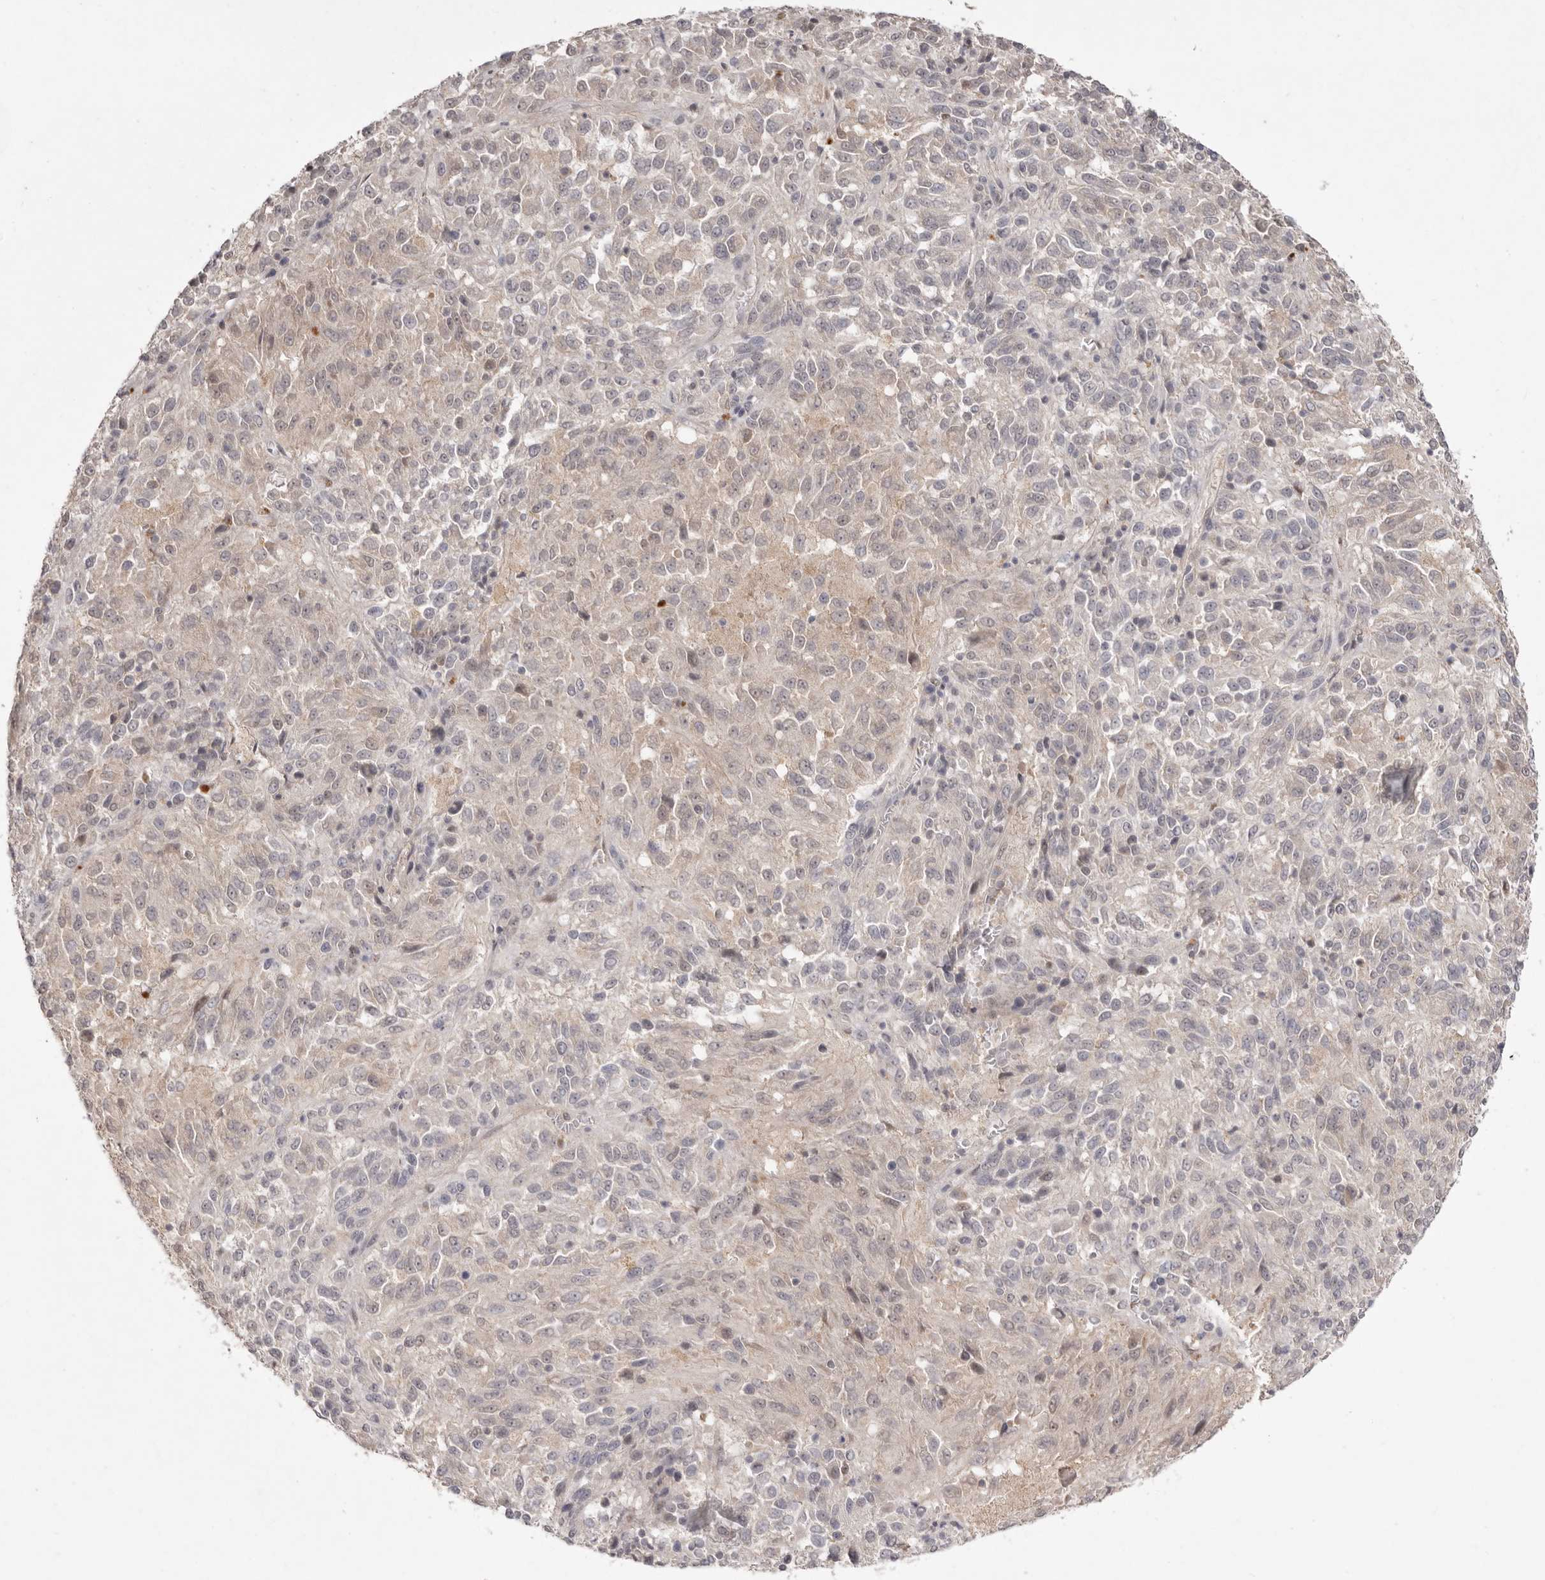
{"staining": {"intensity": "negative", "quantity": "none", "location": "none"}, "tissue": "melanoma", "cell_type": "Tumor cells", "image_type": "cancer", "snomed": [{"axis": "morphology", "description": "Malignant melanoma, Metastatic site"}, {"axis": "topography", "description": "Lung"}], "caption": "An immunohistochemistry histopathology image of malignant melanoma (metastatic site) is shown. There is no staining in tumor cells of malignant melanoma (metastatic site).", "gene": "TADA1", "patient": {"sex": "male", "age": 64}}